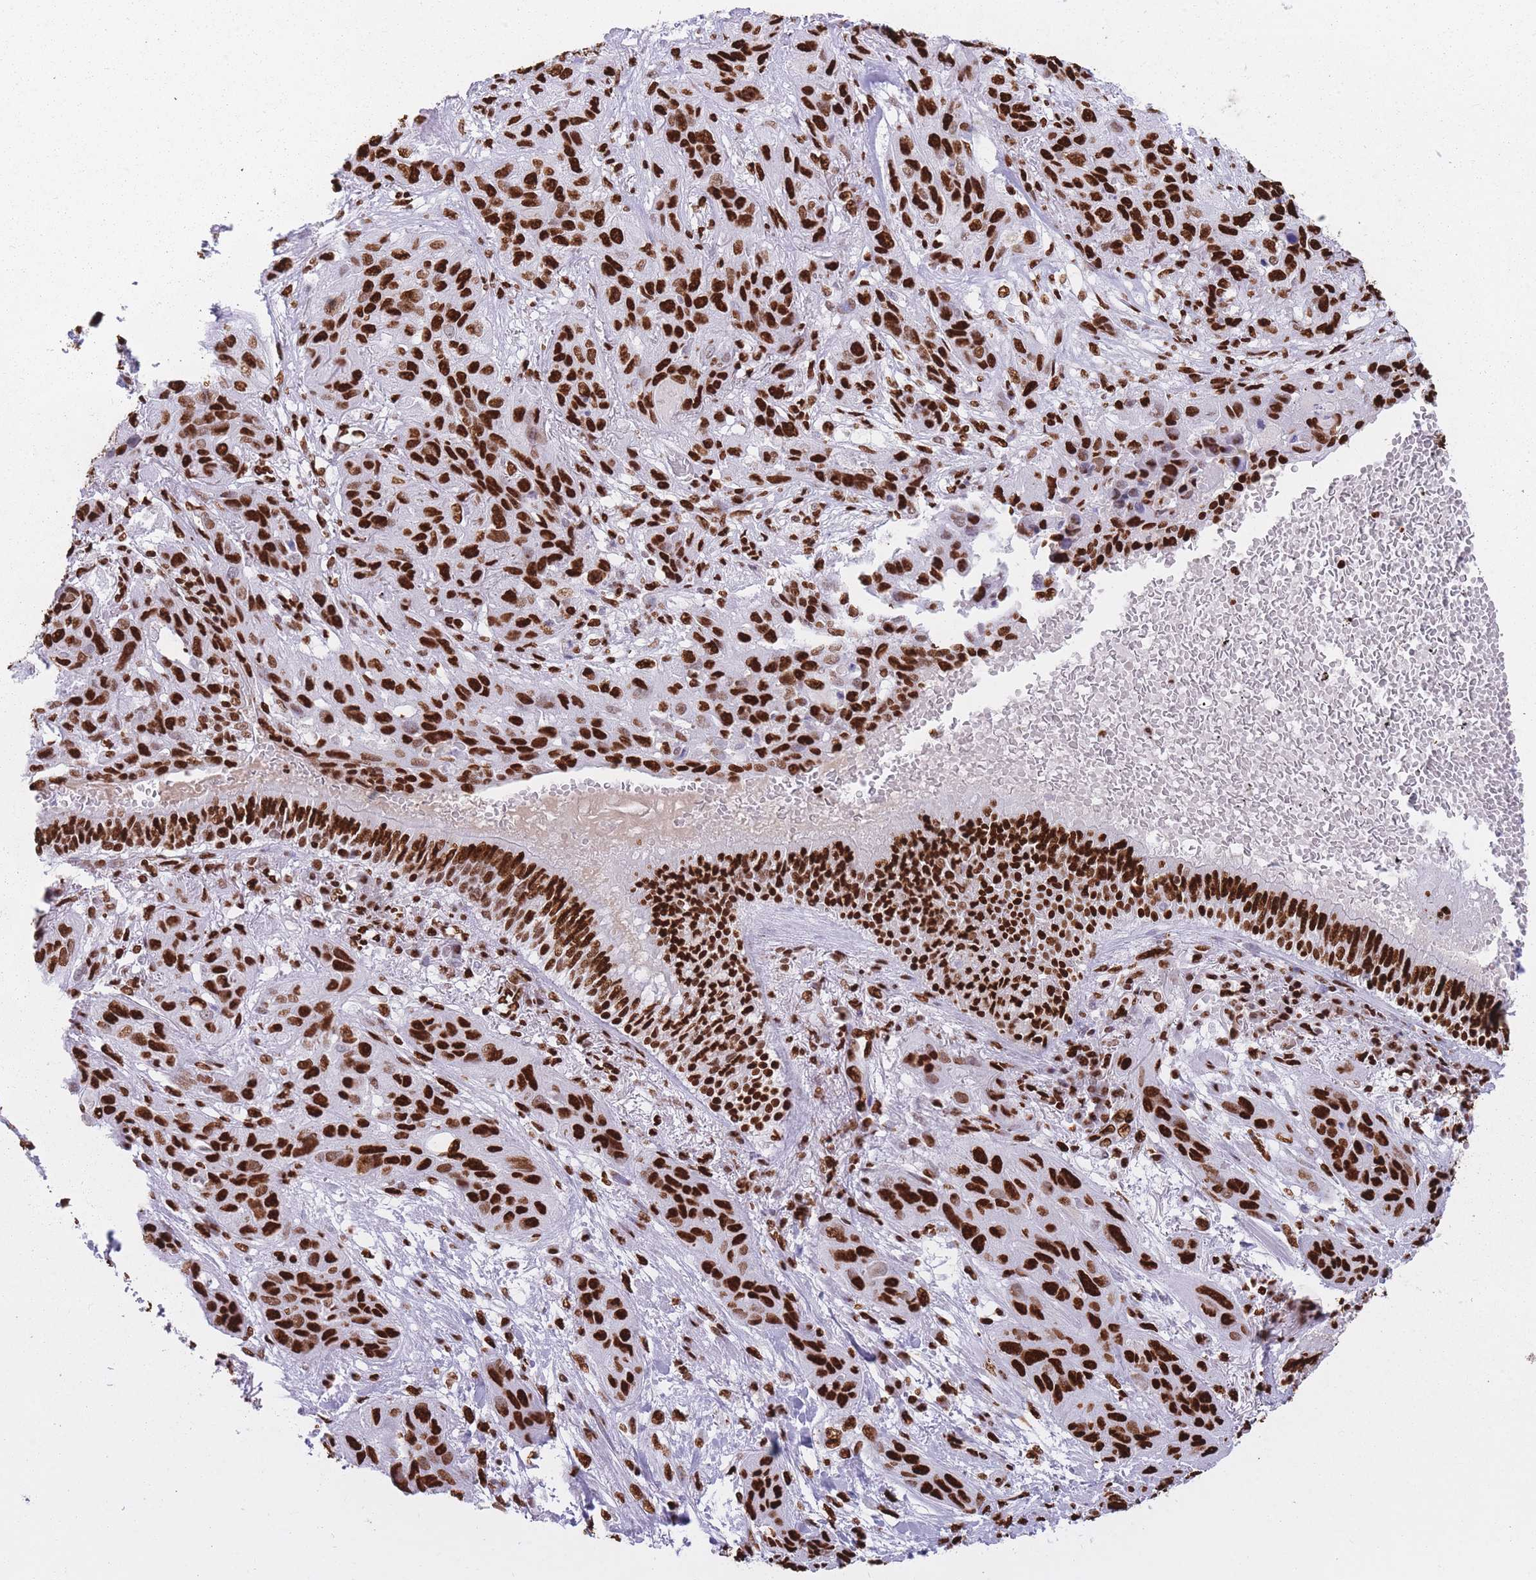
{"staining": {"intensity": "strong", "quantity": ">75%", "location": "nuclear"}, "tissue": "lung cancer", "cell_type": "Tumor cells", "image_type": "cancer", "snomed": [{"axis": "morphology", "description": "Squamous cell carcinoma, NOS"}, {"axis": "topography", "description": "Lung"}], "caption": "Protein staining displays strong nuclear staining in approximately >75% of tumor cells in lung cancer (squamous cell carcinoma). The staining was performed using DAB, with brown indicating positive protein expression. Nuclei are stained blue with hematoxylin.", "gene": "HNRNPUL1", "patient": {"sex": "female", "age": 70}}